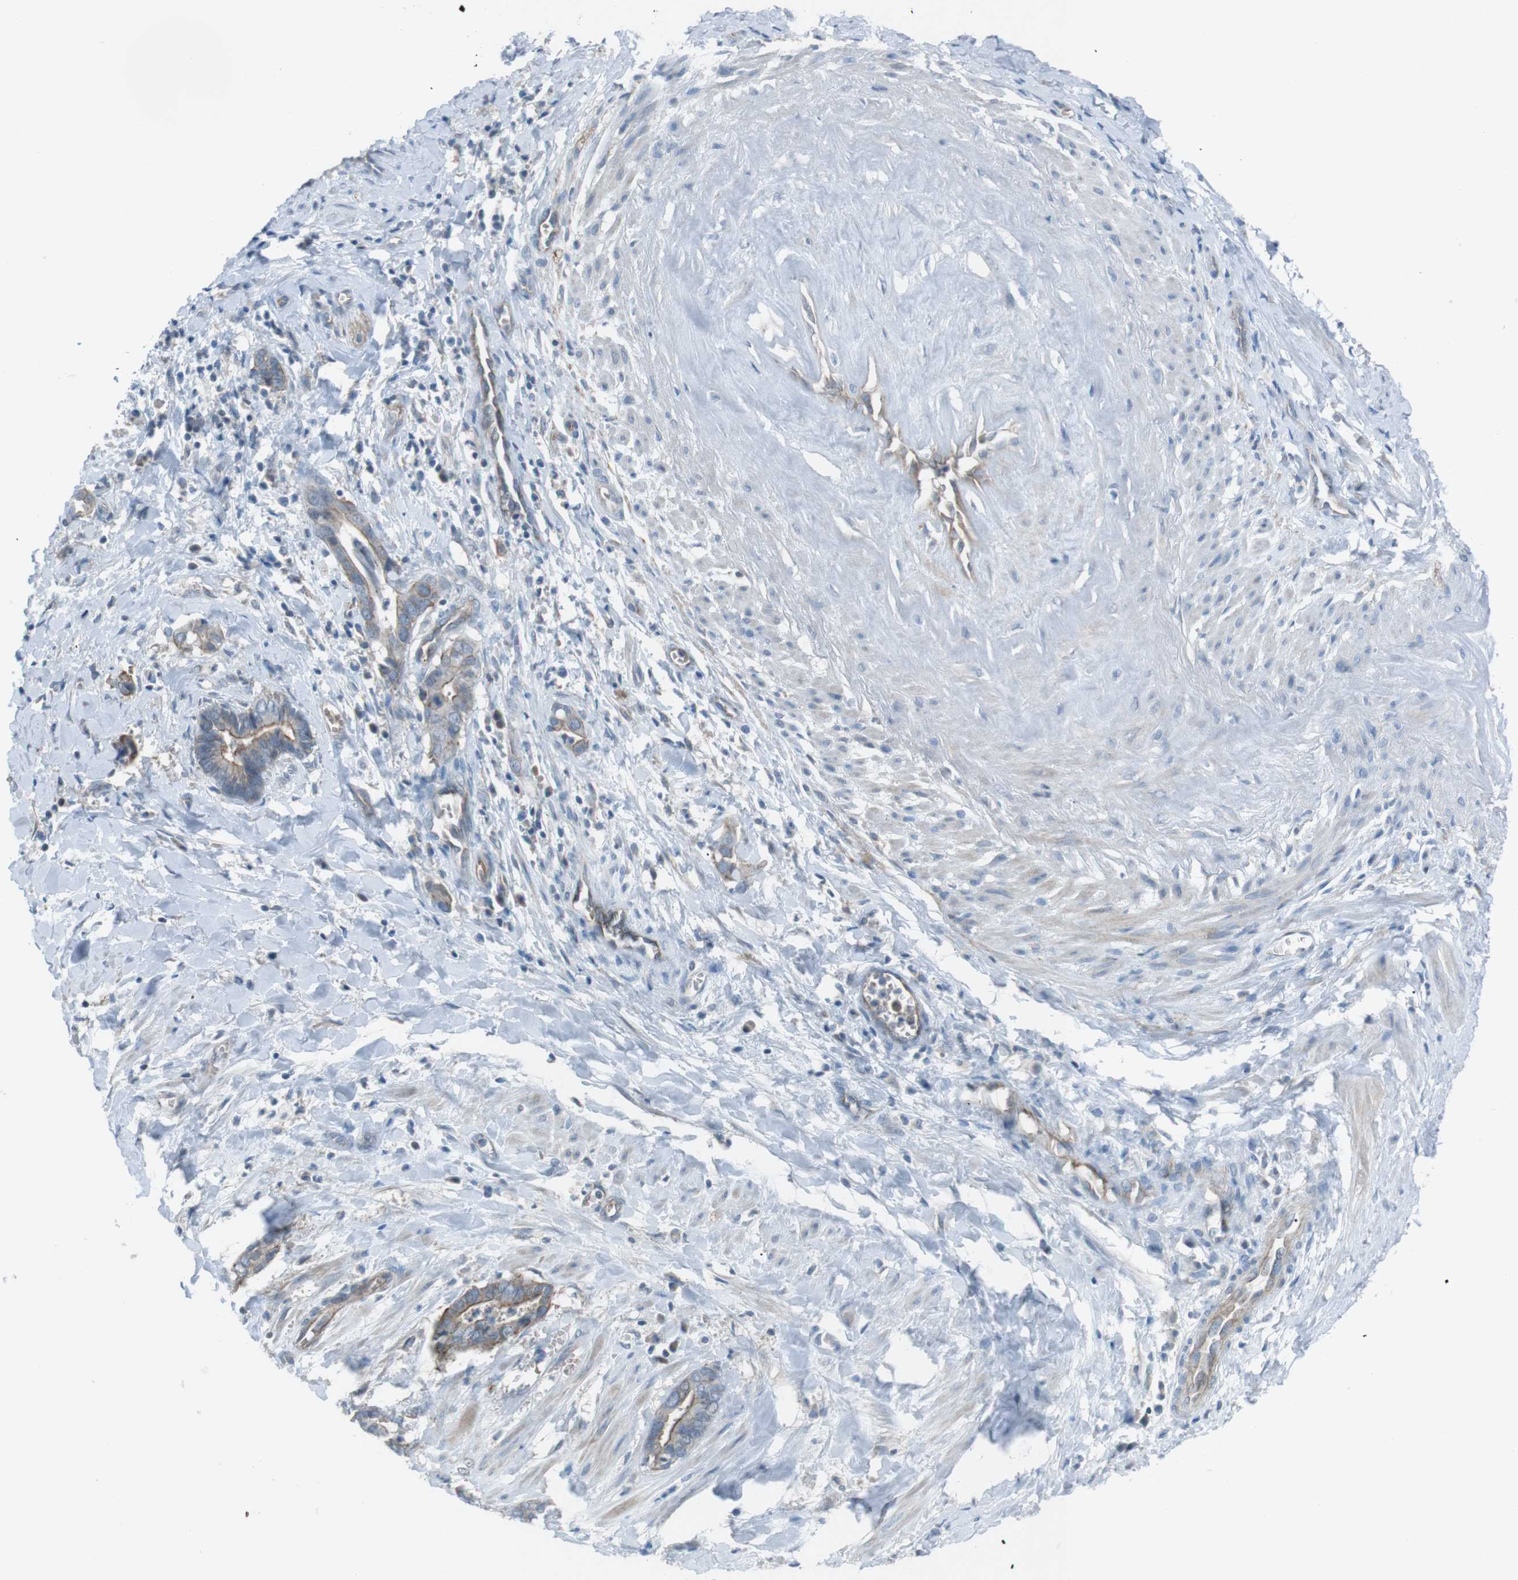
{"staining": {"intensity": "weak", "quantity": "25%-75%", "location": "cytoplasmic/membranous"}, "tissue": "cervical cancer", "cell_type": "Tumor cells", "image_type": "cancer", "snomed": [{"axis": "morphology", "description": "Adenocarcinoma, NOS"}, {"axis": "topography", "description": "Cervix"}], "caption": "The image reveals a brown stain indicating the presence of a protein in the cytoplasmic/membranous of tumor cells in cervical cancer (adenocarcinoma).", "gene": "SPTA1", "patient": {"sex": "female", "age": 44}}